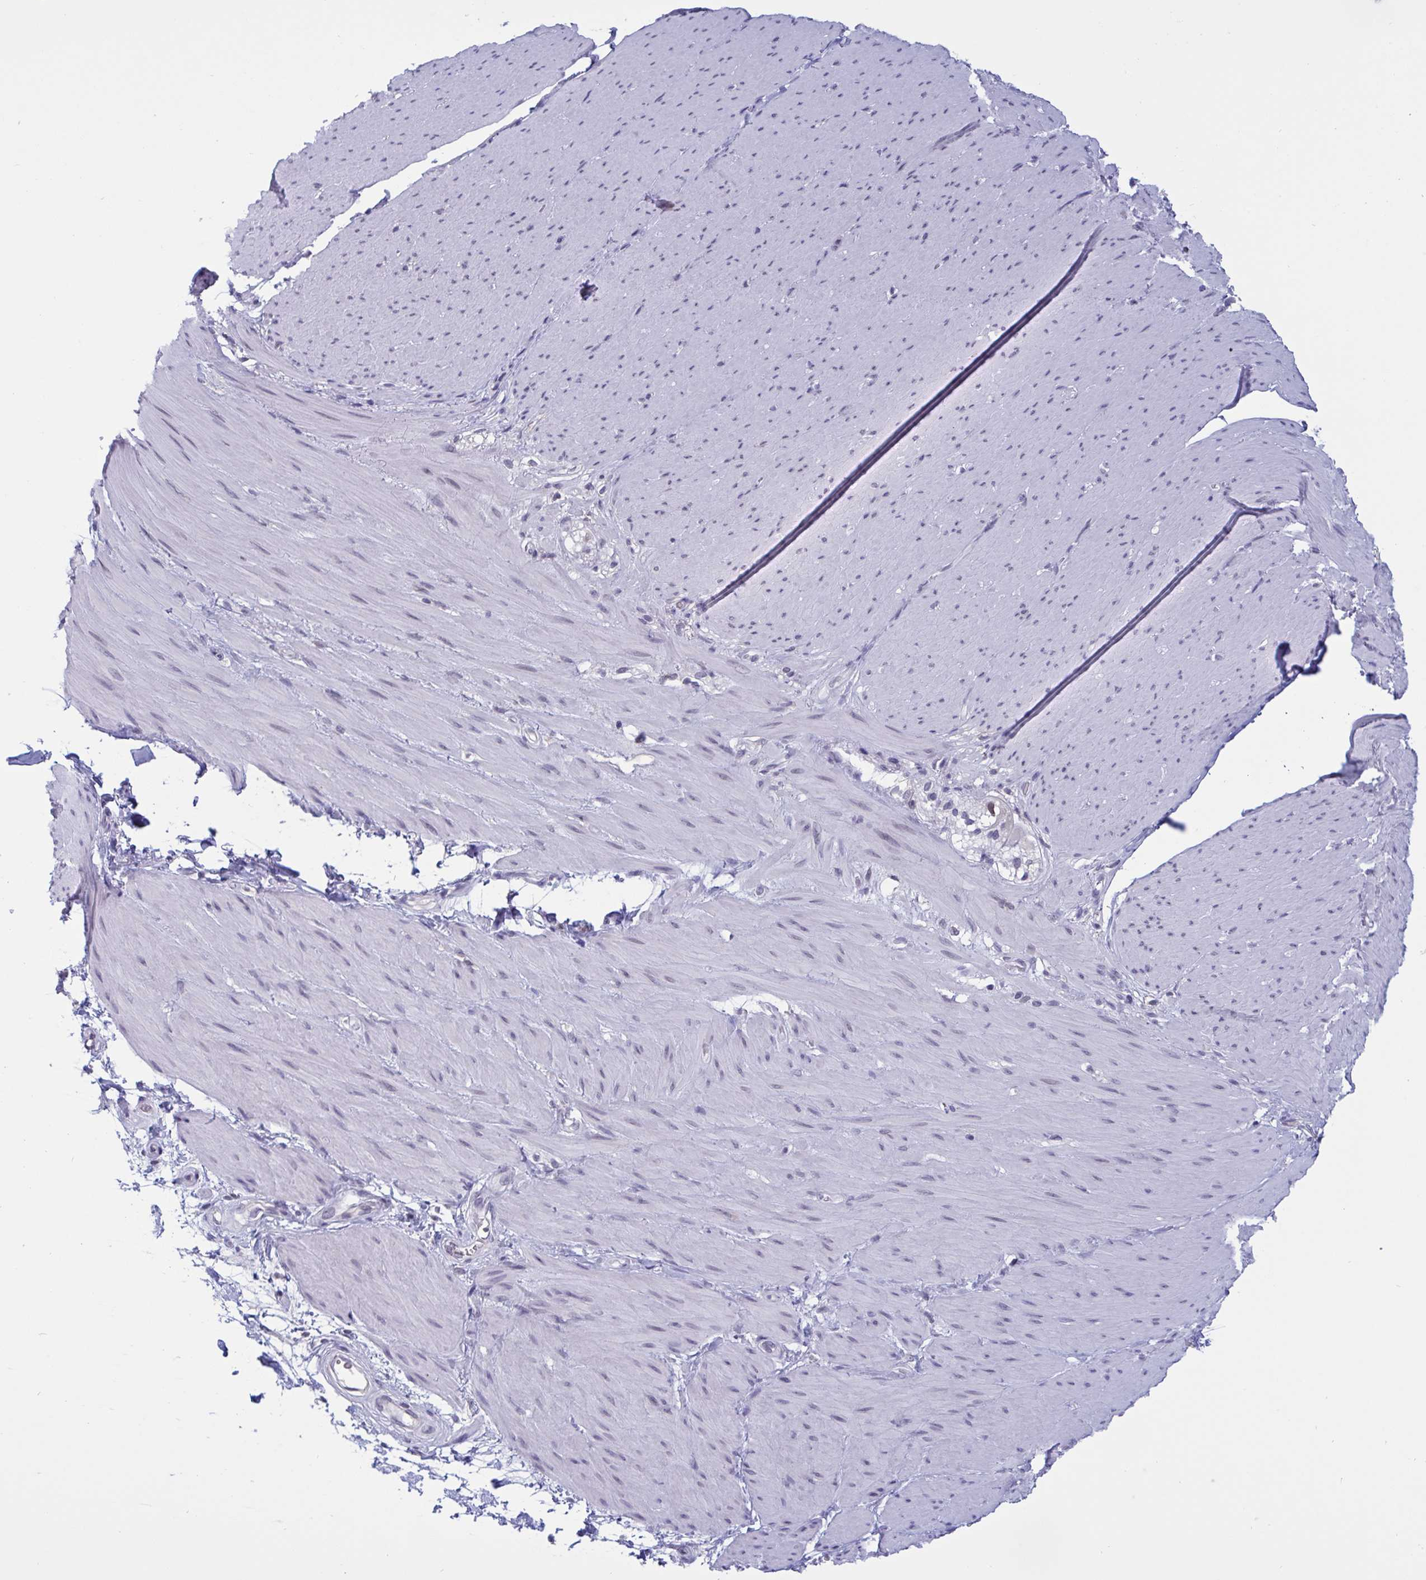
{"staining": {"intensity": "negative", "quantity": "none", "location": "none"}, "tissue": "smooth muscle", "cell_type": "Smooth muscle cells", "image_type": "normal", "snomed": [{"axis": "morphology", "description": "Normal tissue, NOS"}, {"axis": "topography", "description": "Smooth muscle"}, {"axis": "topography", "description": "Rectum"}], "caption": "A photomicrograph of smooth muscle stained for a protein displays no brown staining in smooth muscle cells.", "gene": "SERPINB13", "patient": {"sex": "male", "age": 53}}